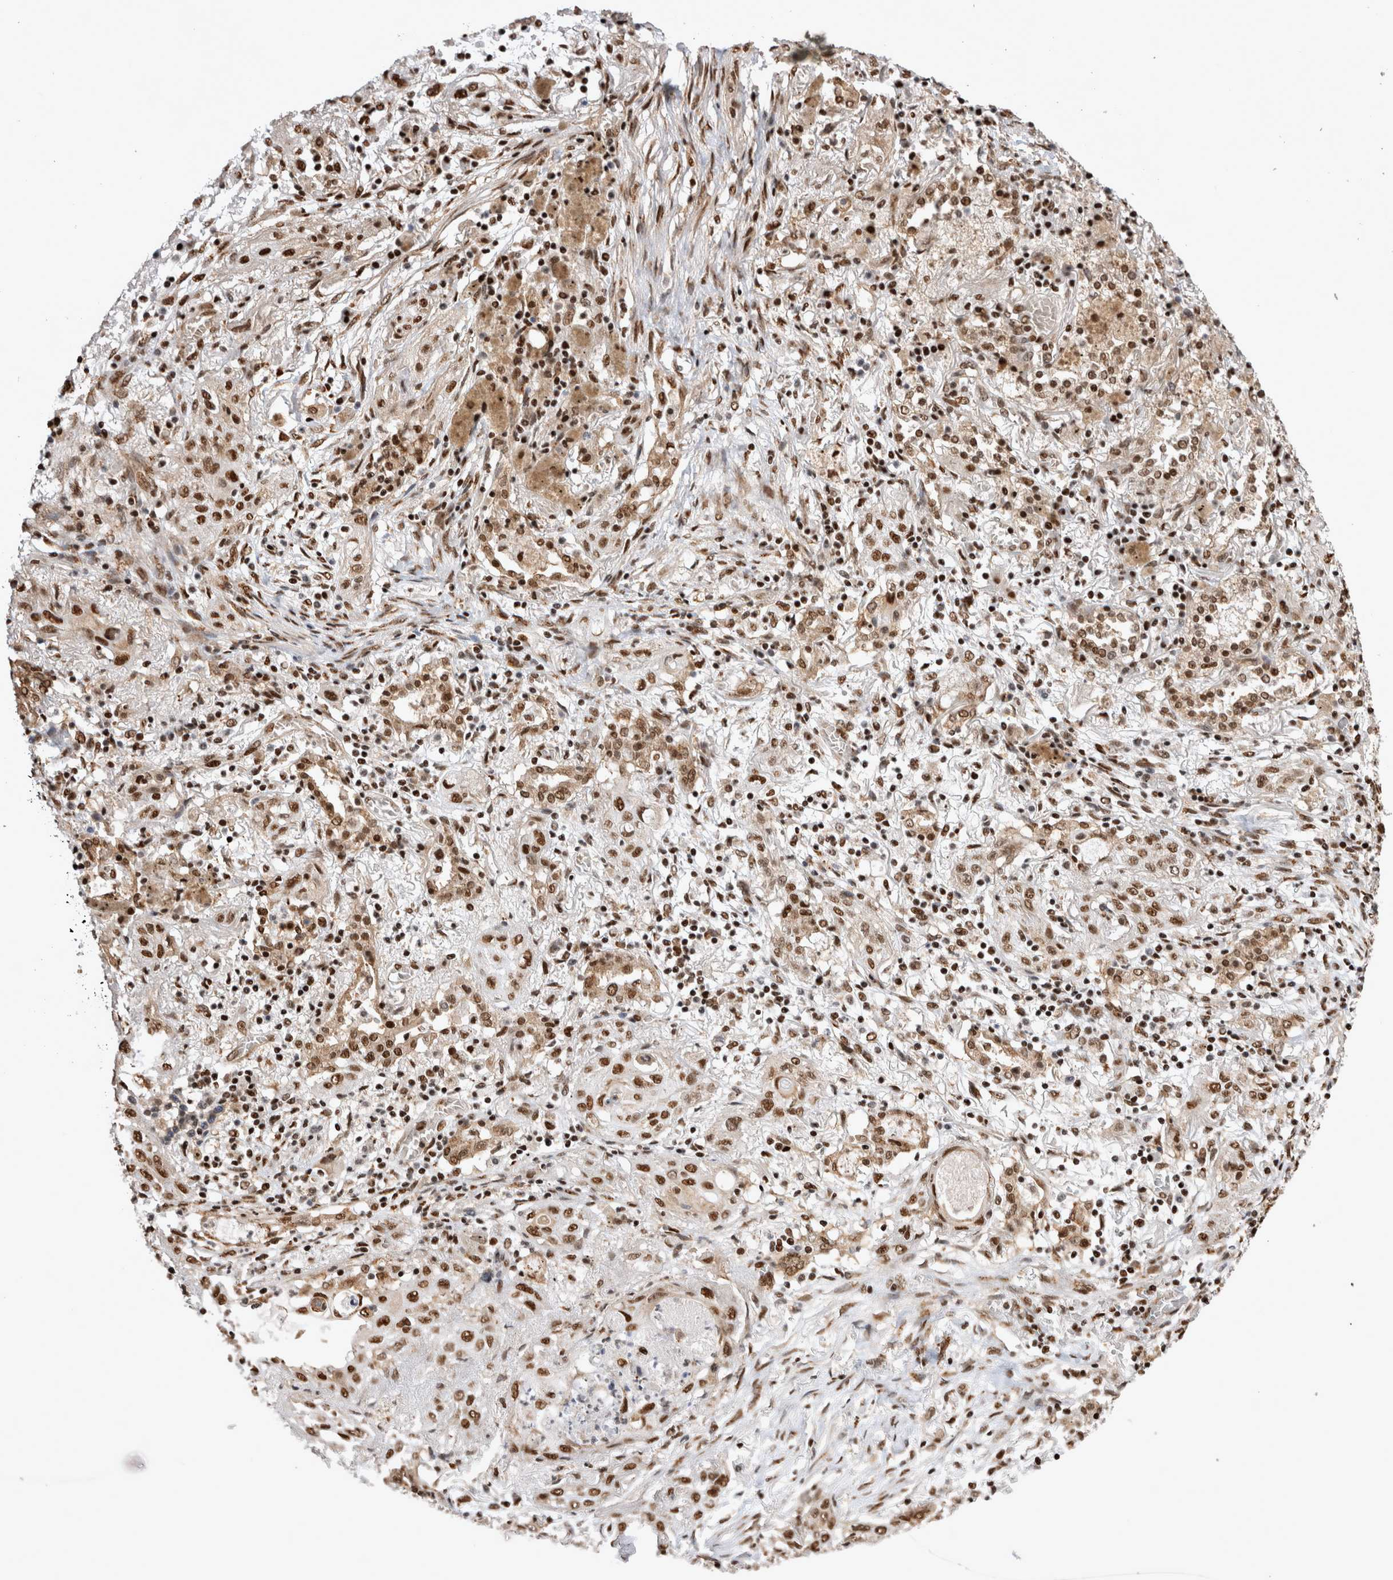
{"staining": {"intensity": "strong", "quantity": ">75%", "location": "nuclear"}, "tissue": "lung cancer", "cell_type": "Tumor cells", "image_type": "cancer", "snomed": [{"axis": "morphology", "description": "Squamous cell carcinoma, NOS"}, {"axis": "topography", "description": "Lung"}], "caption": "Immunohistochemical staining of squamous cell carcinoma (lung) shows high levels of strong nuclear protein positivity in about >75% of tumor cells.", "gene": "EYA2", "patient": {"sex": "female", "age": 47}}